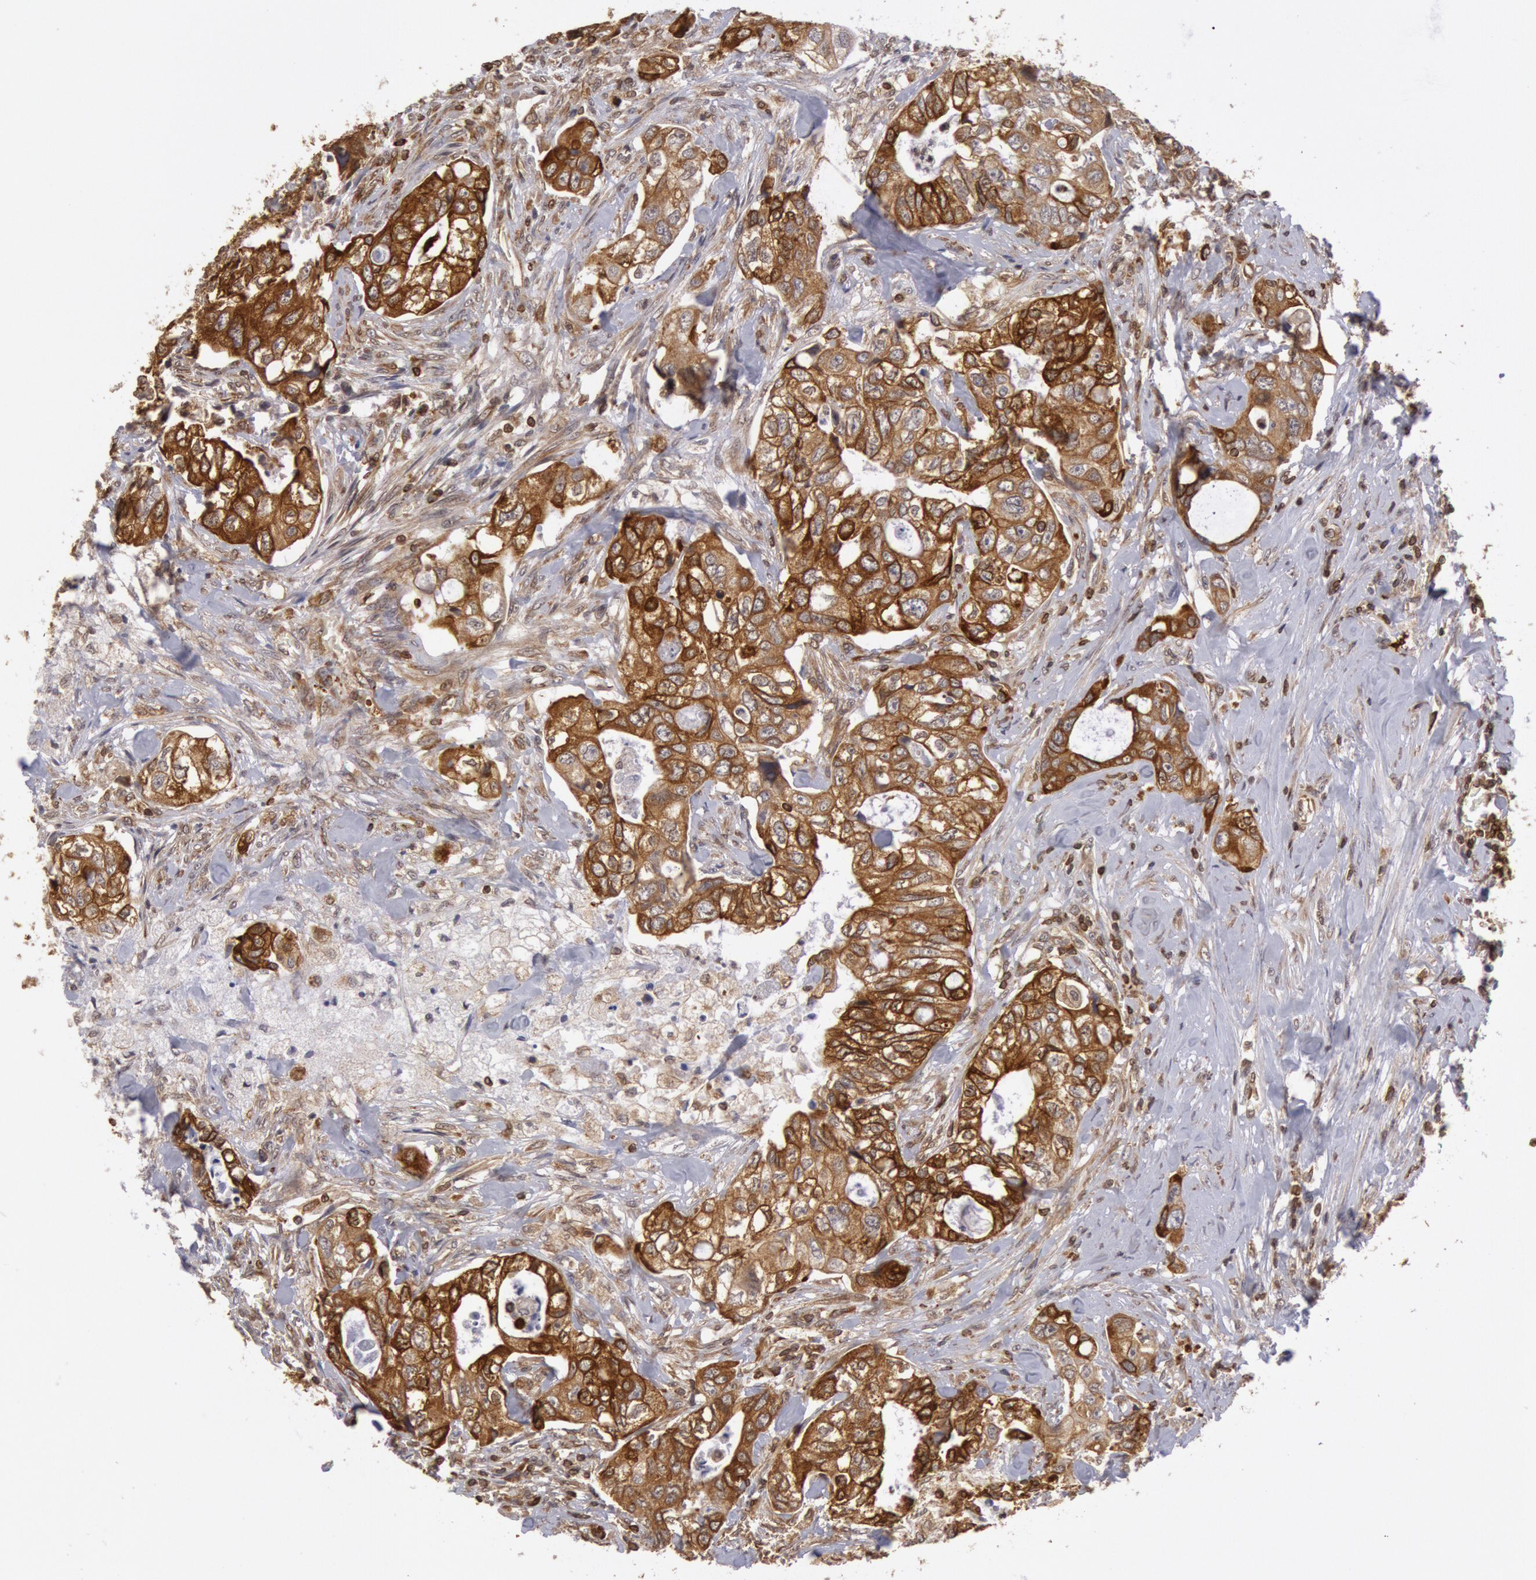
{"staining": {"intensity": "moderate", "quantity": ">75%", "location": "cytoplasmic/membranous"}, "tissue": "colorectal cancer", "cell_type": "Tumor cells", "image_type": "cancer", "snomed": [{"axis": "morphology", "description": "Adenocarcinoma, NOS"}, {"axis": "topography", "description": "Rectum"}], "caption": "Immunohistochemical staining of colorectal cancer displays moderate cytoplasmic/membranous protein expression in about >75% of tumor cells.", "gene": "TAP2", "patient": {"sex": "female", "age": 57}}